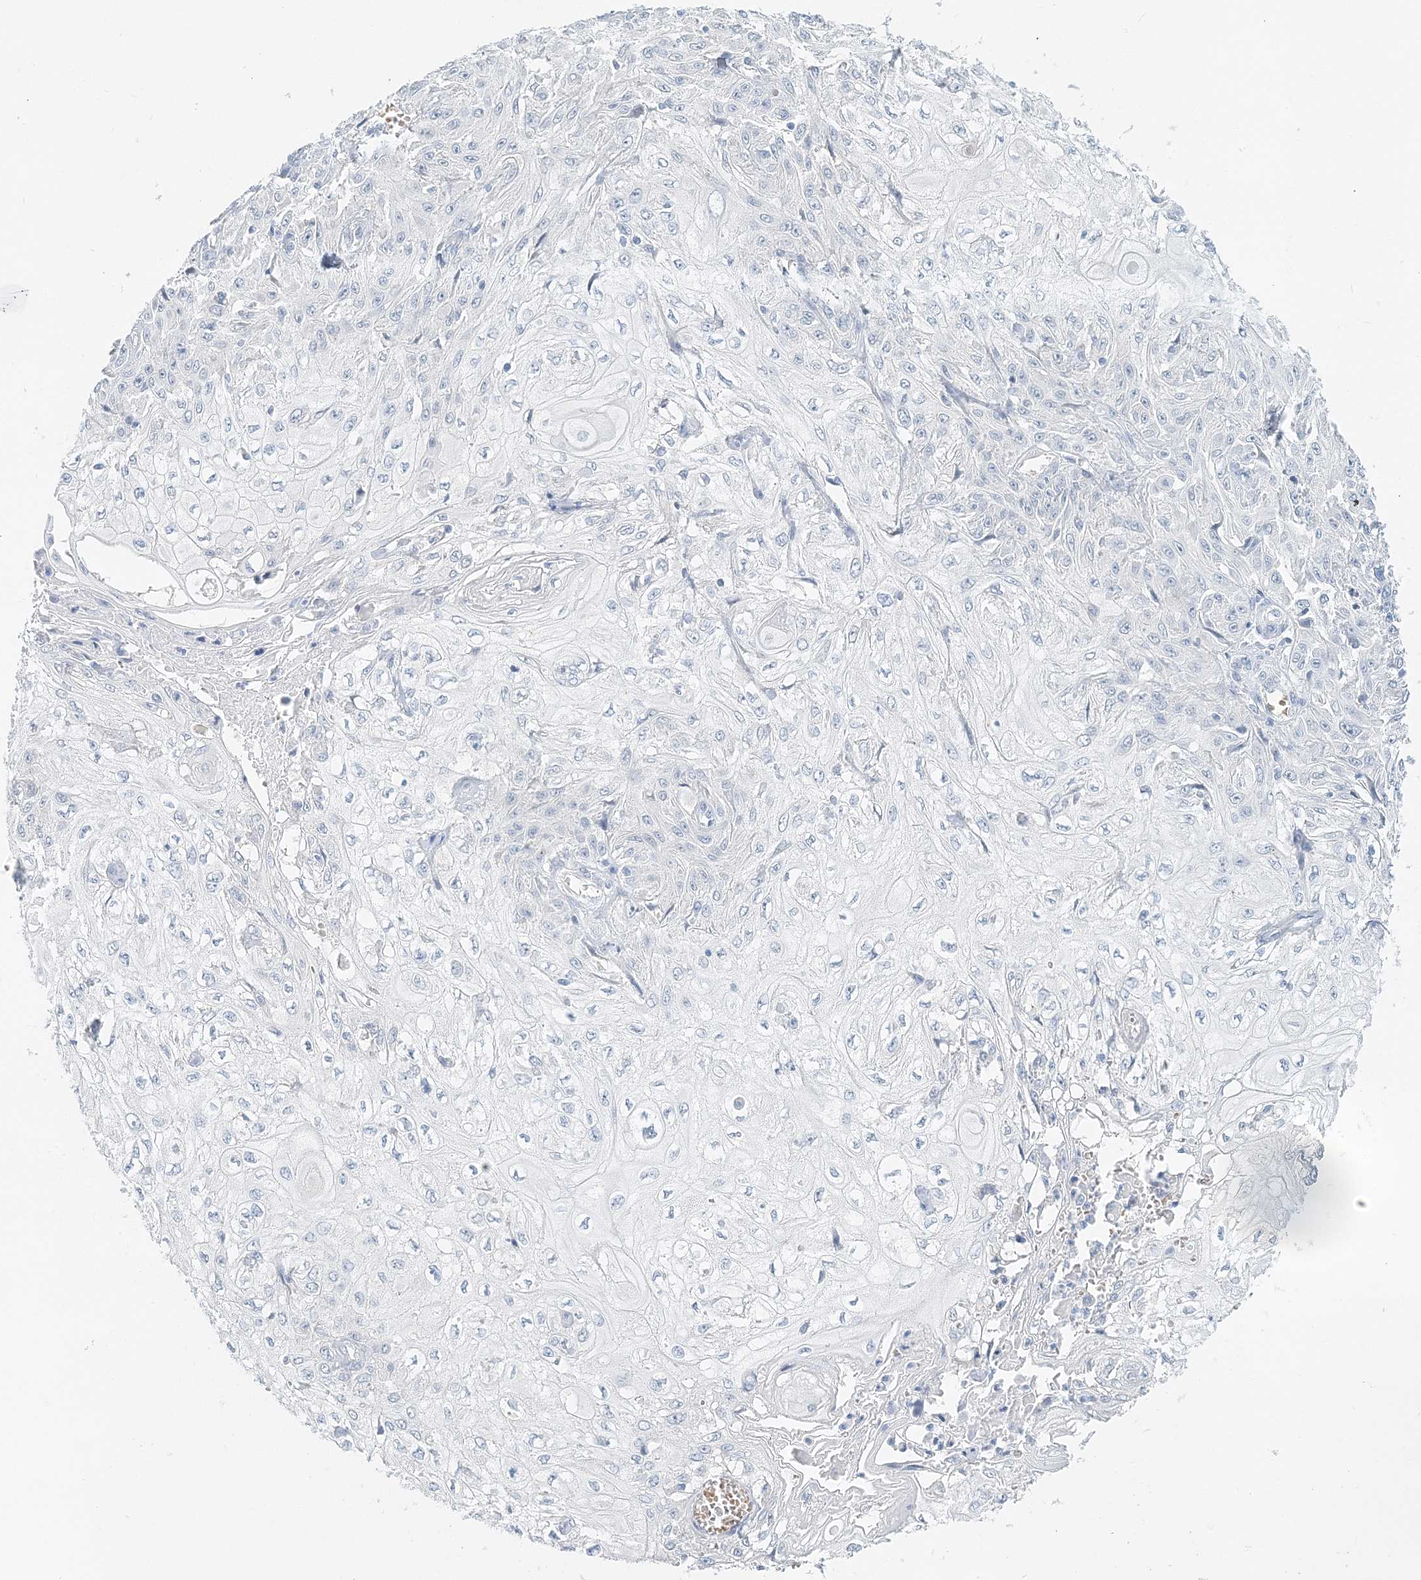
{"staining": {"intensity": "negative", "quantity": "none", "location": "none"}, "tissue": "skin cancer", "cell_type": "Tumor cells", "image_type": "cancer", "snomed": [{"axis": "morphology", "description": "Squamous cell carcinoma, NOS"}, {"axis": "morphology", "description": "Squamous cell carcinoma, metastatic, NOS"}, {"axis": "topography", "description": "Skin"}, {"axis": "topography", "description": "Lymph node"}], "caption": "There is no significant staining in tumor cells of skin cancer (metastatic squamous cell carcinoma).", "gene": "VILL", "patient": {"sex": "male", "age": 75}}